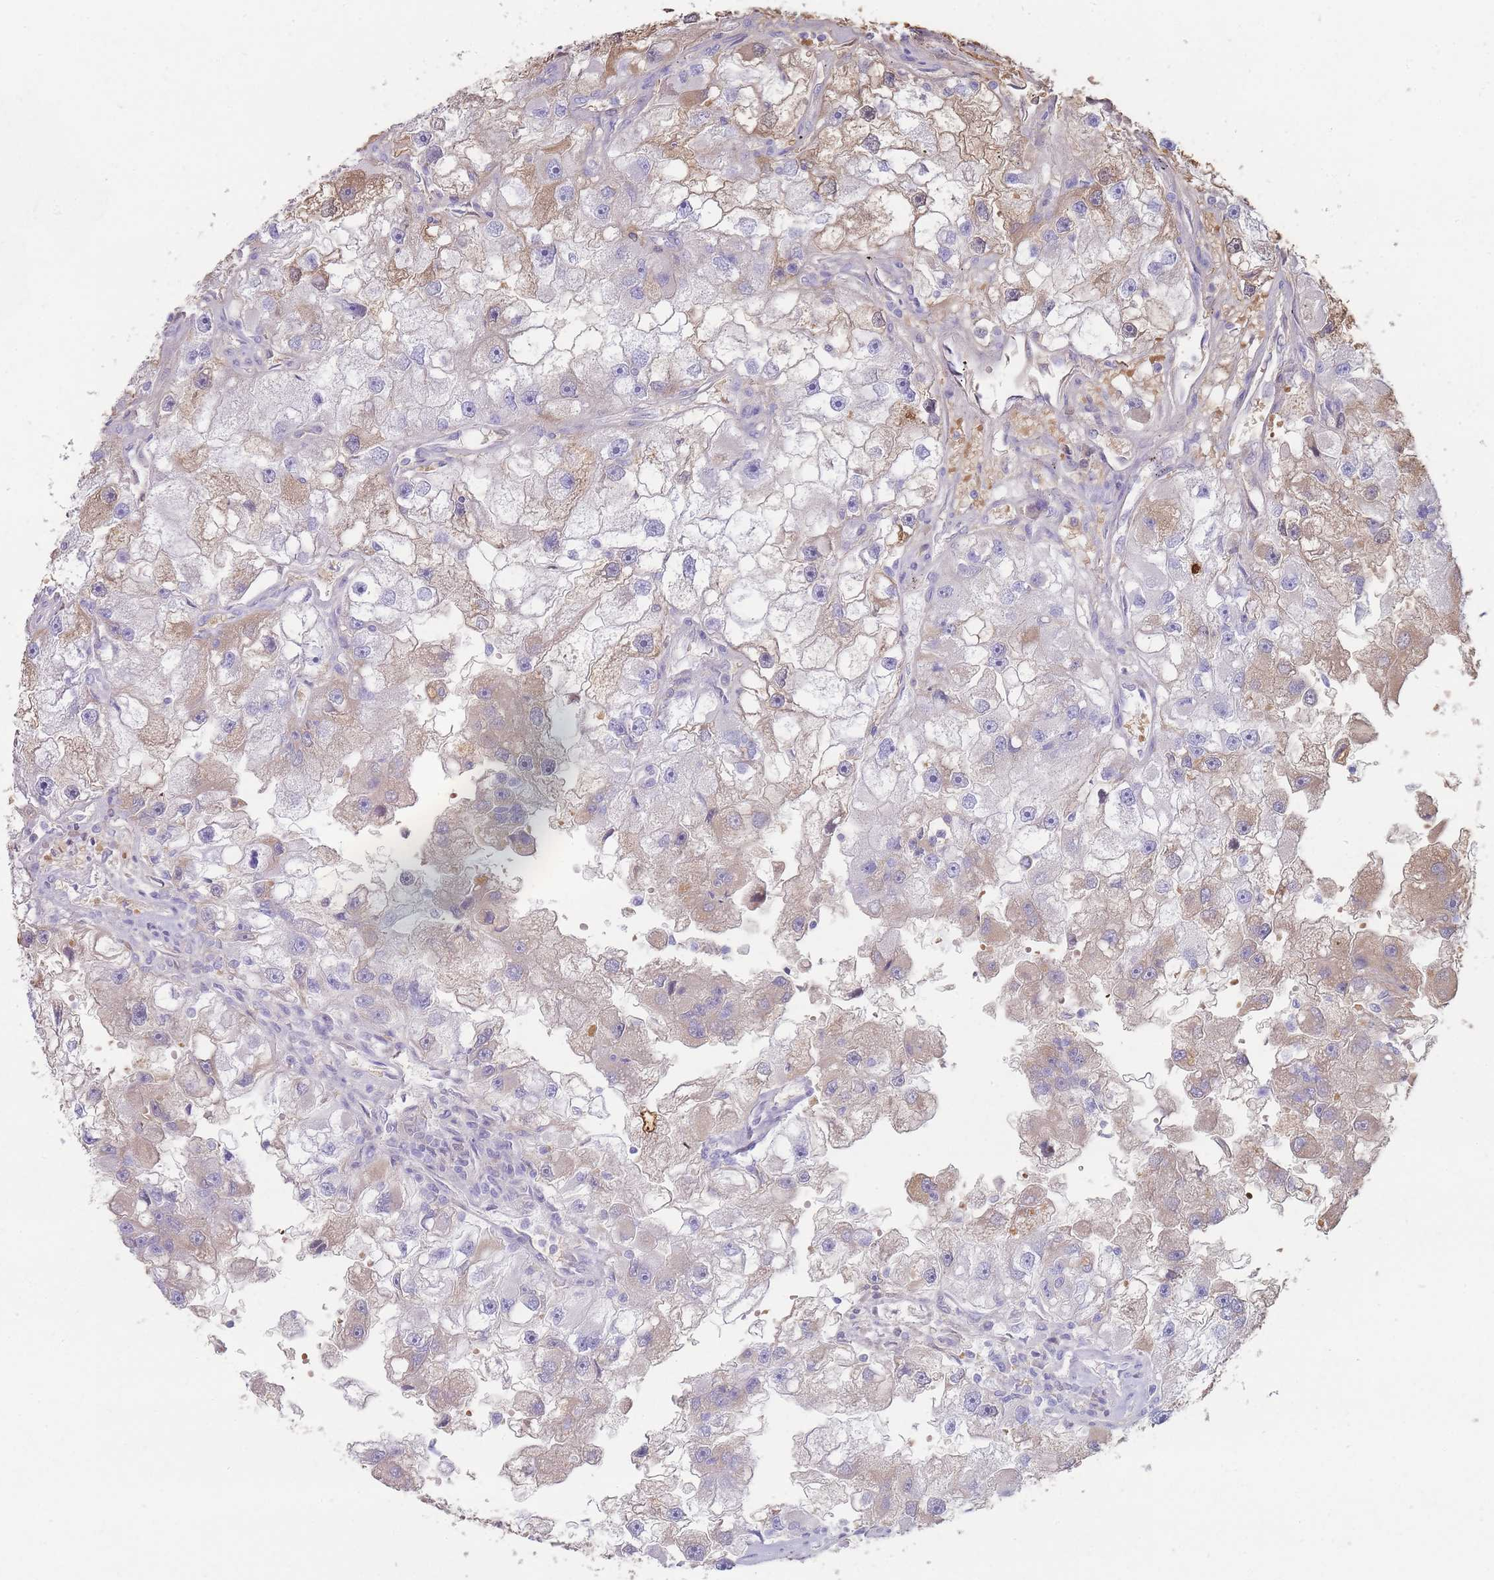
{"staining": {"intensity": "moderate", "quantity": "<25%", "location": "cytoplasmic/membranous"}, "tissue": "renal cancer", "cell_type": "Tumor cells", "image_type": "cancer", "snomed": [{"axis": "morphology", "description": "Adenocarcinoma, NOS"}, {"axis": "topography", "description": "Kidney"}], "caption": "Protein staining by IHC exhibits moderate cytoplasmic/membranous expression in approximately <25% of tumor cells in renal adenocarcinoma.", "gene": "HBG2", "patient": {"sex": "male", "age": 63}}